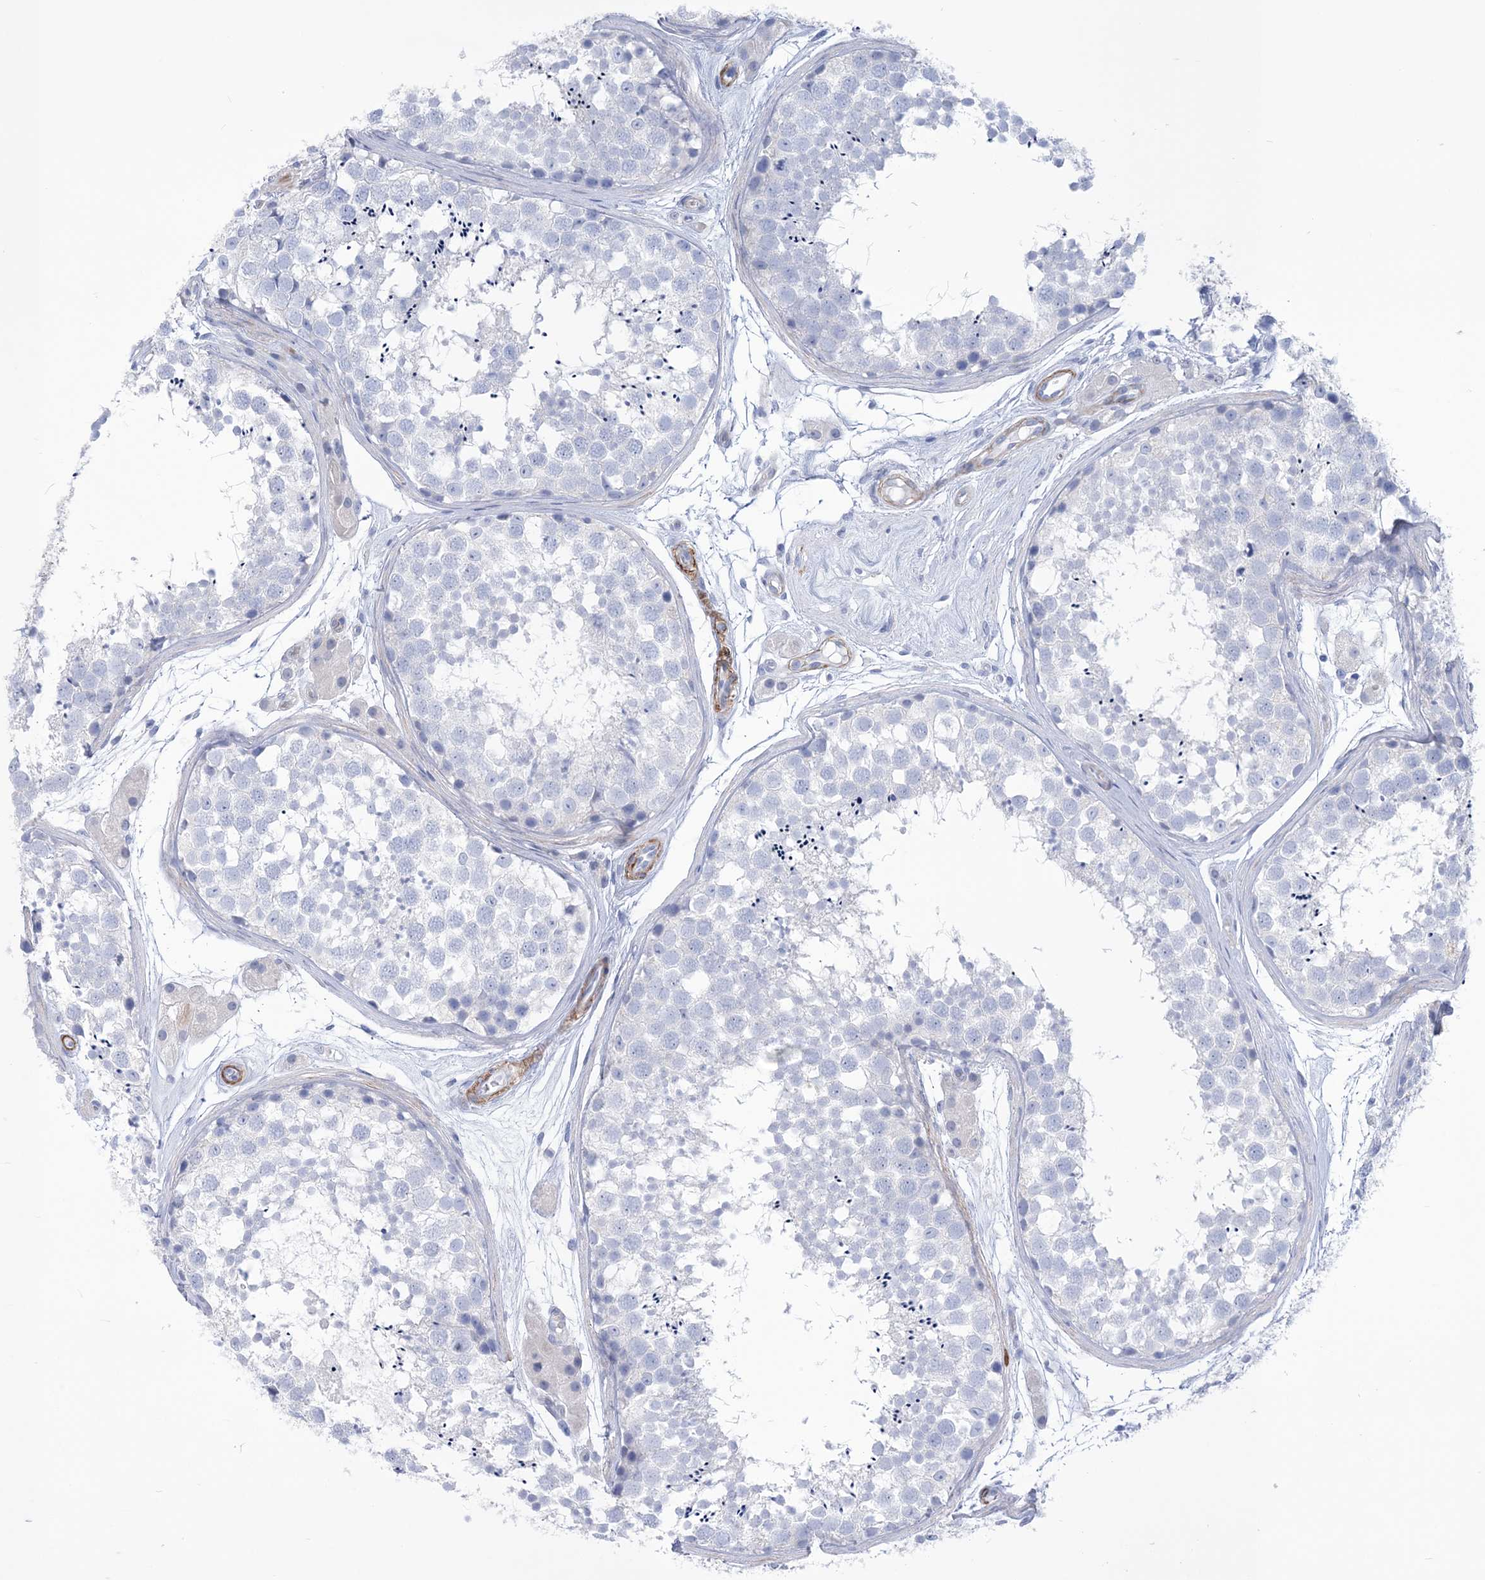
{"staining": {"intensity": "negative", "quantity": "none", "location": "none"}, "tissue": "testis", "cell_type": "Cells in seminiferous ducts", "image_type": "normal", "snomed": [{"axis": "morphology", "description": "Normal tissue, NOS"}, {"axis": "topography", "description": "Testis"}], "caption": "Human testis stained for a protein using IHC shows no staining in cells in seminiferous ducts.", "gene": "WDR74", "patient": {"sex": "male", "age": 56}}